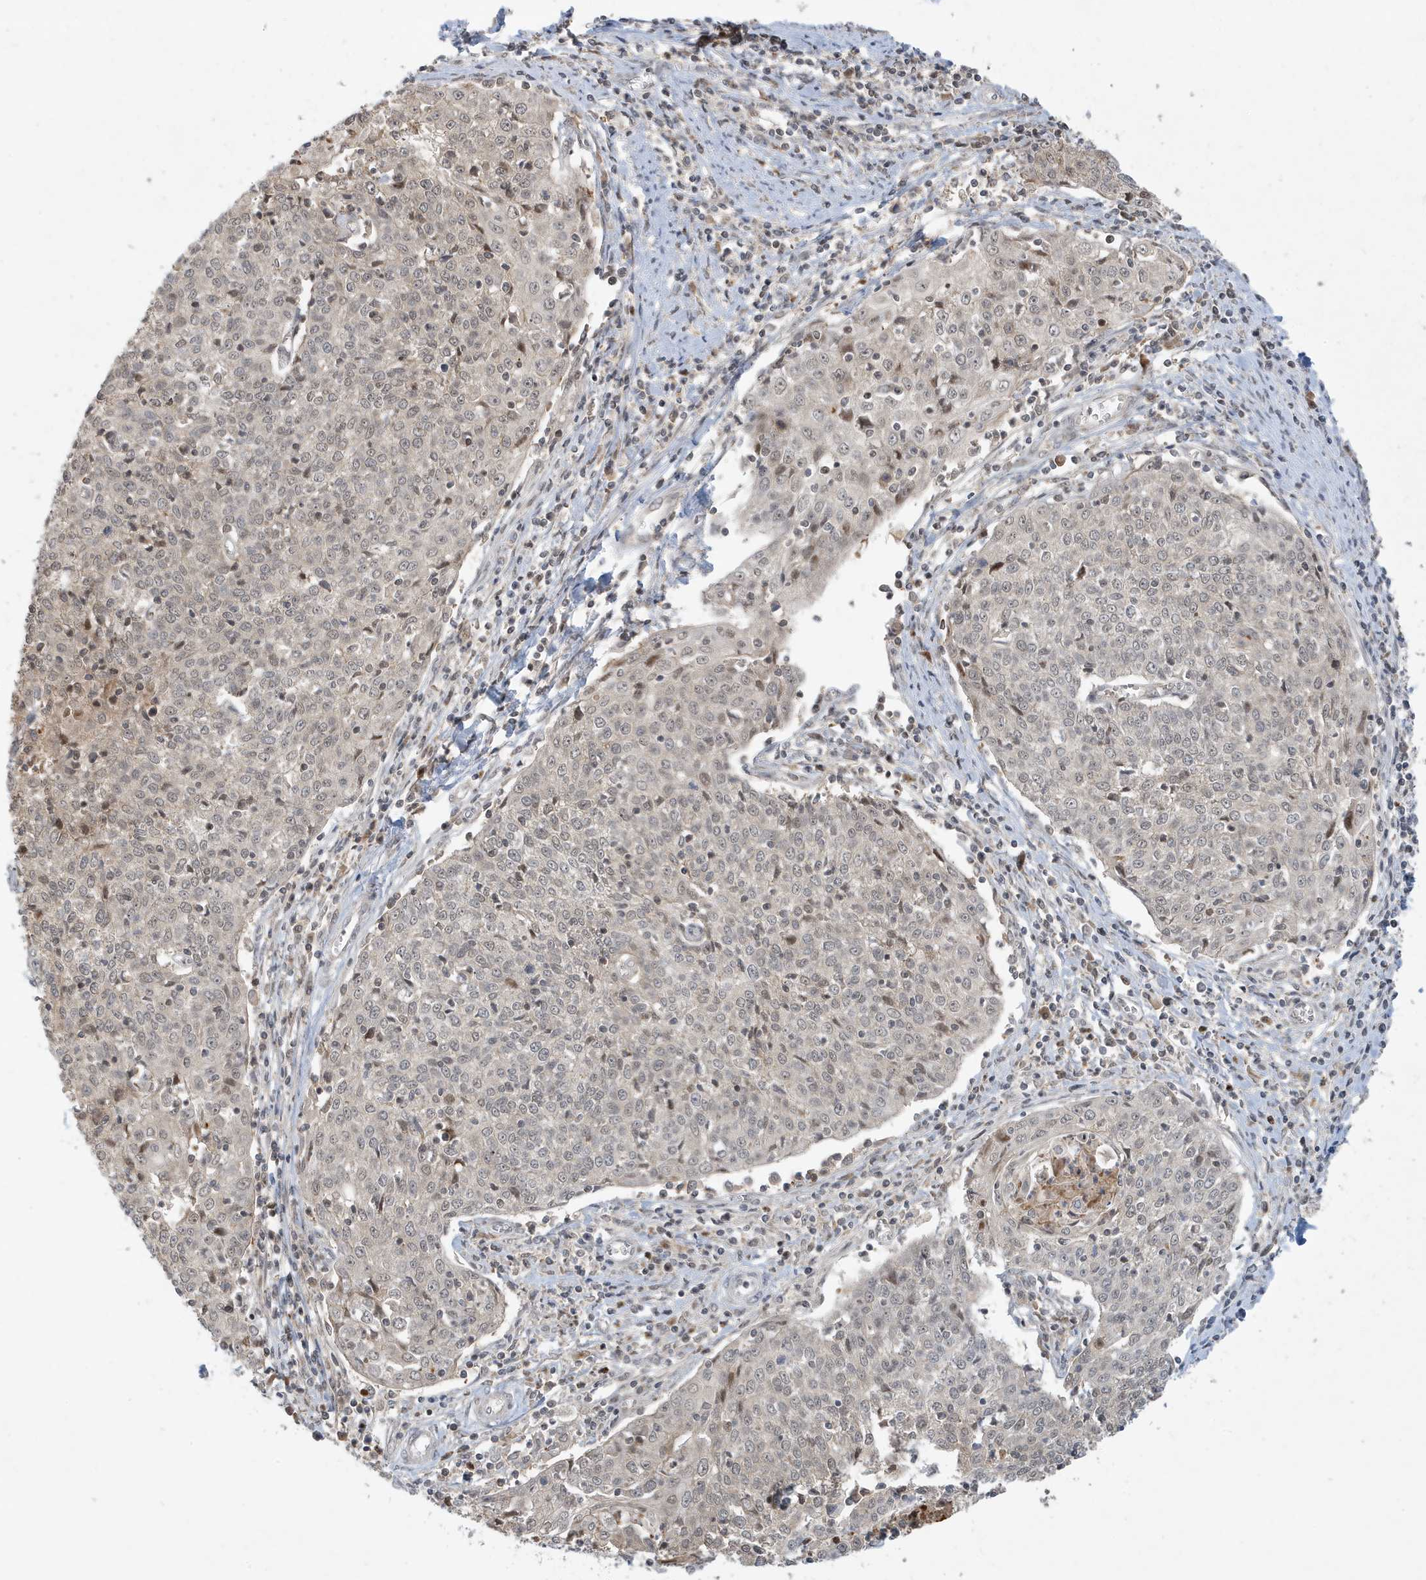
{"staining": {"intensity": "weak", "quantity": "<25%", "location": "cytoplasmic/membranous"}, "tissue": "cervical cancer", "cell_type": "Tumor cells", "image_type": "cancer", "snomed": [{"axis": "morphology", "description": "Squamous cell carcinoma, NOS"}, {"axis": "topography", "description": "Cervix"}], "caption": "Immunohistochemistry image of cervical cancer (squamous cell carcinoma) stained for a protein (brown), which displays no staining in tumor cells.", "gene": "PRRT3", "patient": {"sex": "female", "age": 48}}